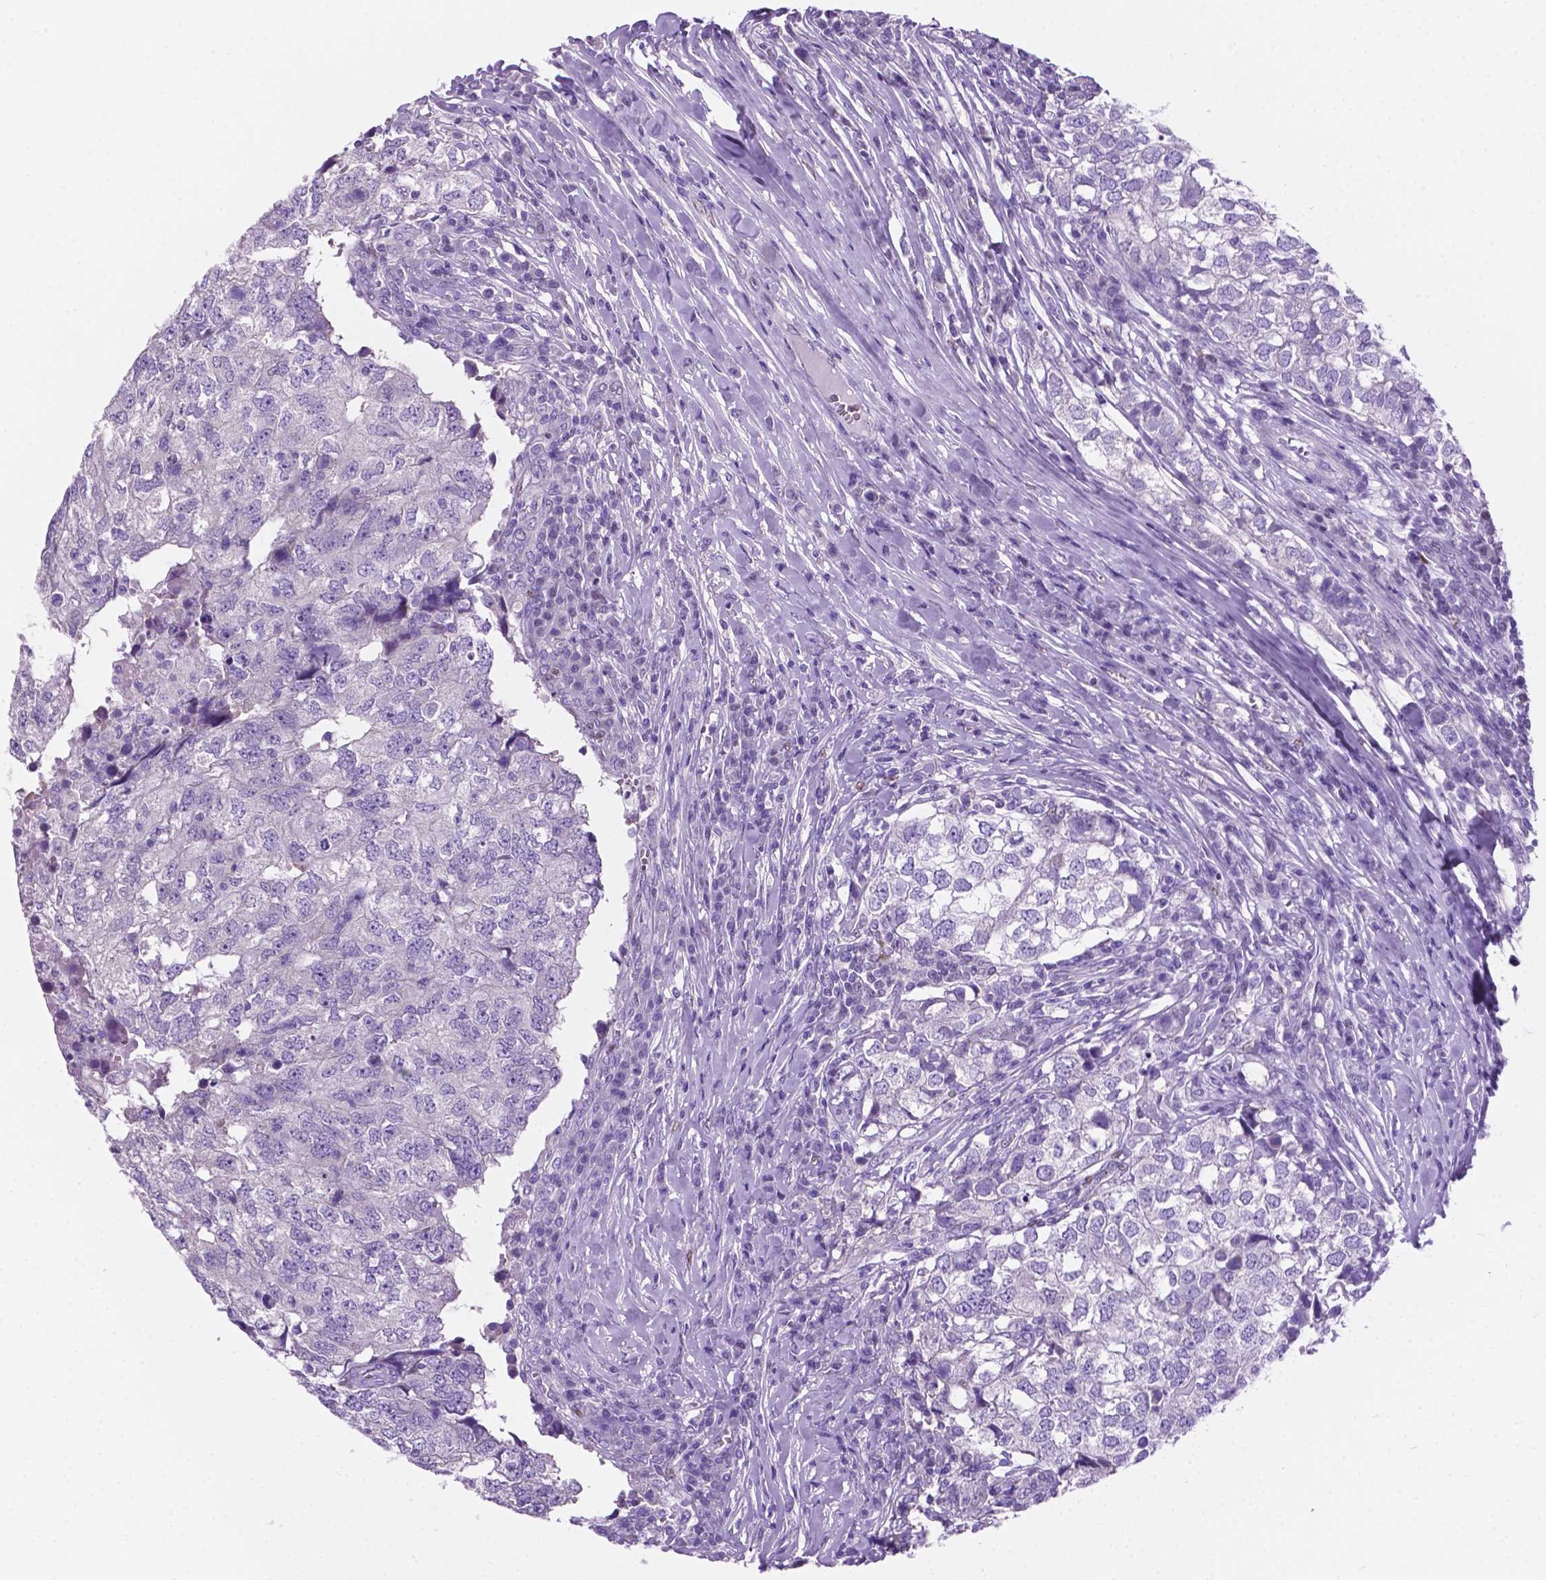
{"staining": {"intensity": "negative", "quantity": "none", "location": "none"}, "tissue": "breast cancer", "cell_type": "Tumor cells", "image_type": "cancer", "snomed": [{"axis": "morphology", "description": "Duct carcinoma"}, {"axis": "topography", "description": "Breast"}], "caption": "Breast cancer was stained to show a protein in brown. There is no significant staining in tumor cells. The staining was performed using DAB (3,3'-diaminobenzidine) to visualize the protein expression in brown, while the nuclei were stained in blue with hematoxylin (Magnification: 20x).", "gene": "TMEM210", "patient": {"sex": "female", "age": 30}}